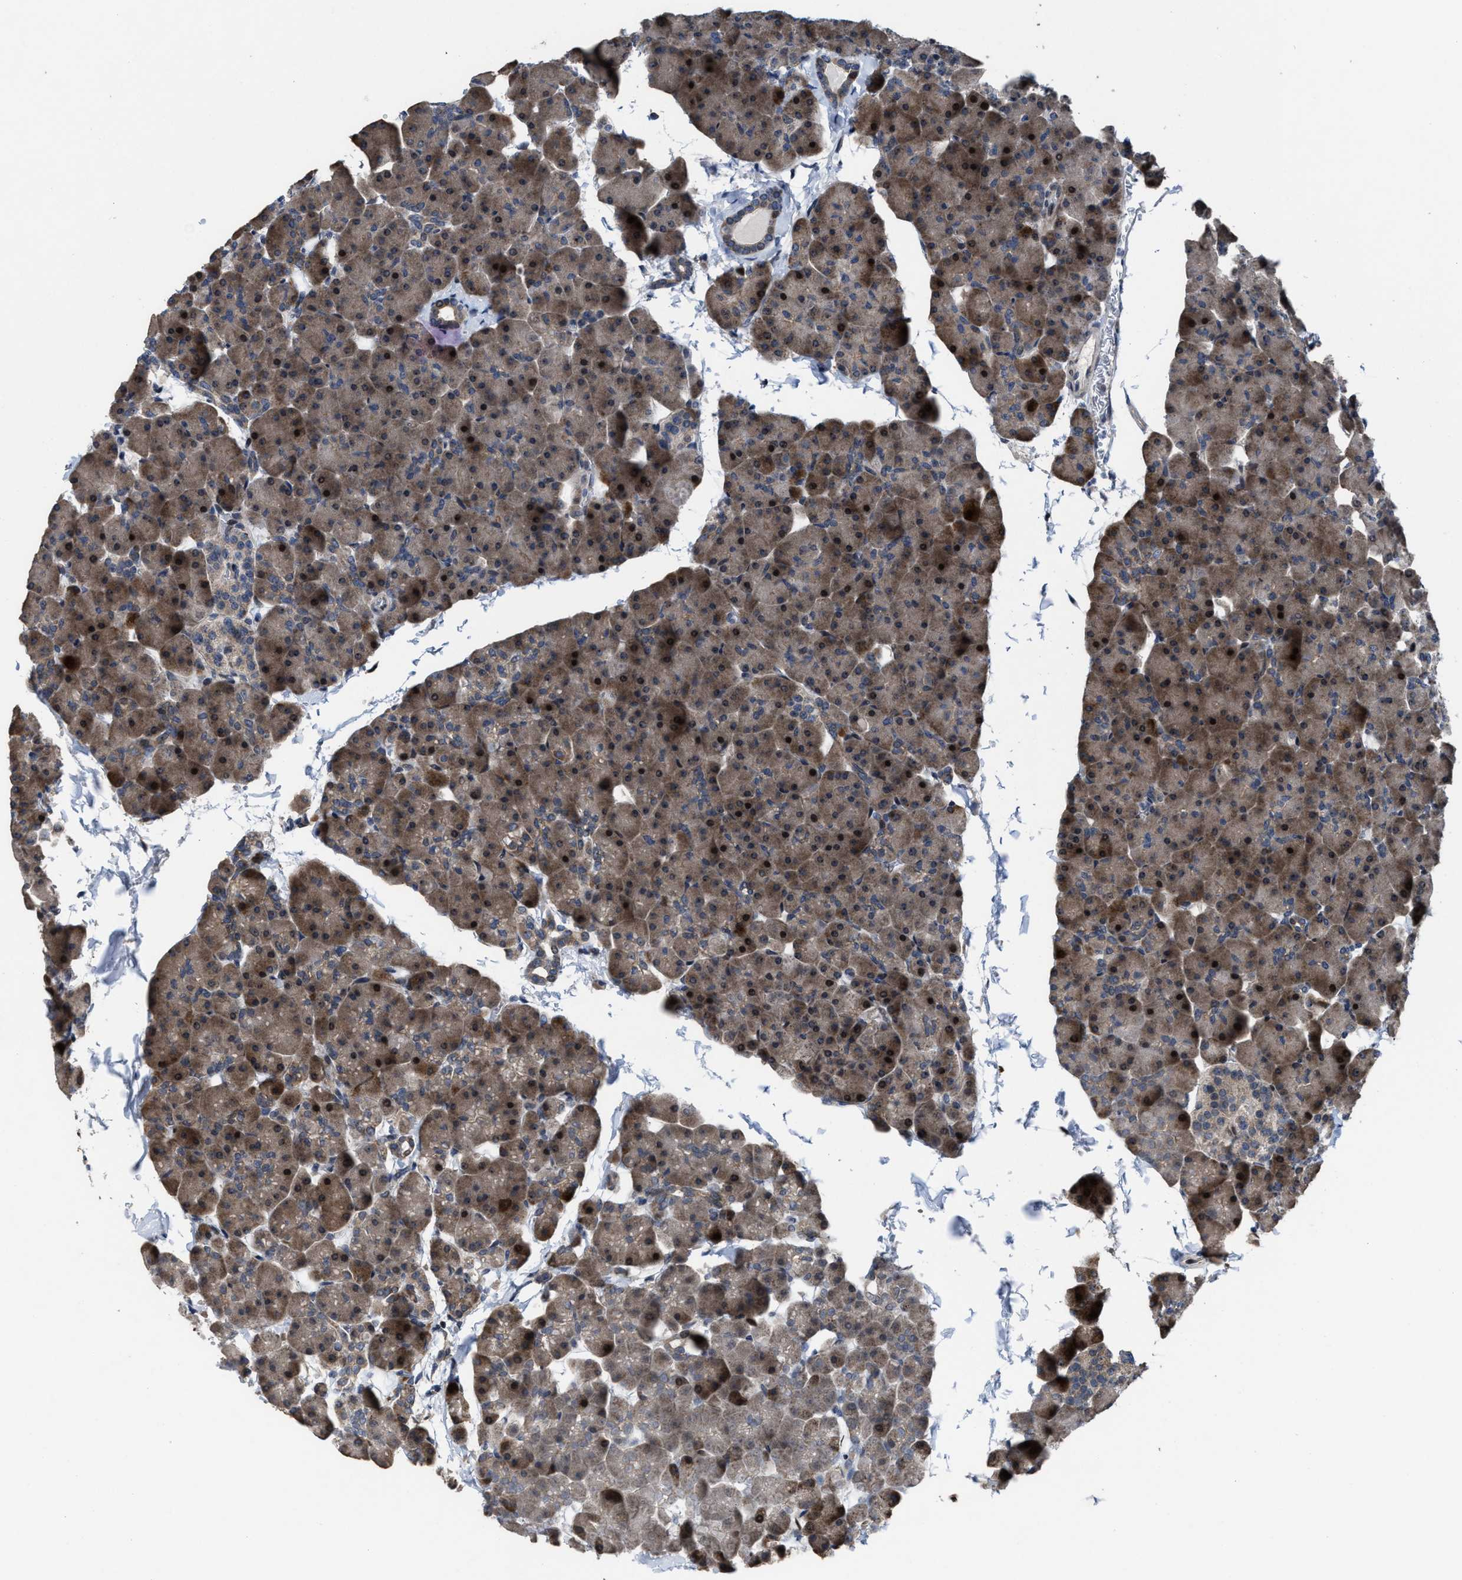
{"staining": {"intensity": "moderate", "quantity": "25%-75%", "location": "cytoplasmic/membranous,nuclear"}, "tissue": "pancreas", "cell_type": "Exocrine glandular cells", "image_type": "normal", "snomed": [{"axis": "morphology", "description": "Normal tissue, NOS"}, {"axis": "topography", "description": "Pancreas"}], "caption": "Exocrine glandular cells show medium levels of moderate cytoplasmic/membranous,nuclear expression in about 25%-75% of cells in benign pancreas.", "gene": "HAUS6", "patient": {"sex": "male", "age": 35}}